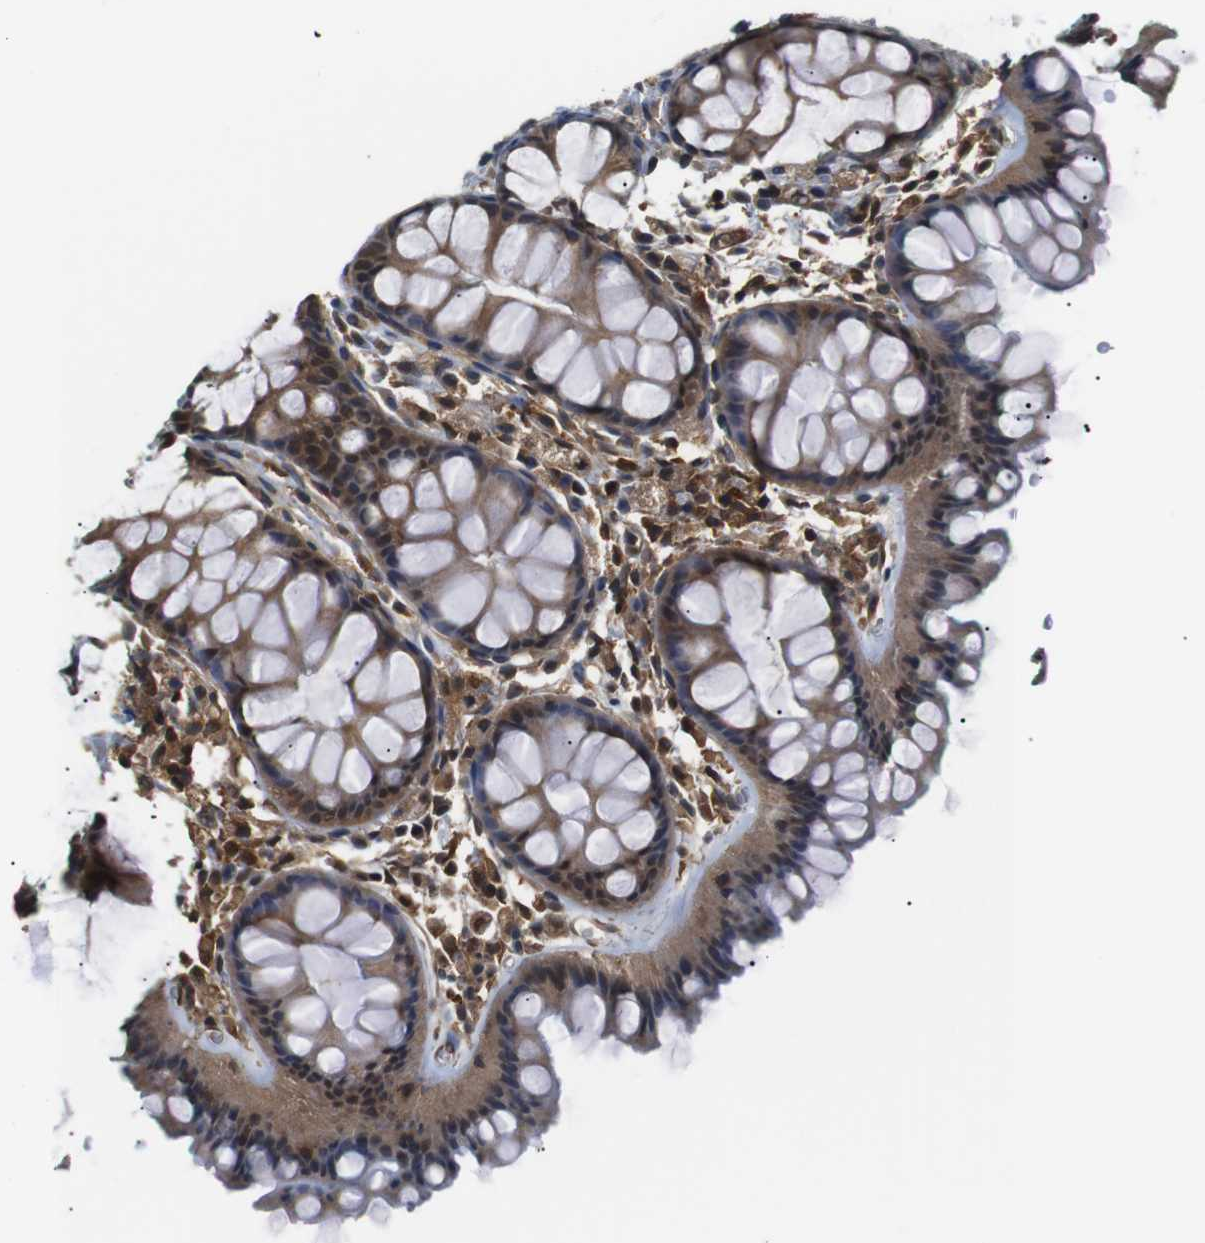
{"staining": {"intensity": "moderate", "quantity": "25%-75%", "location": "cytoplasmic/membranous"}, "tissue": "colon", "cell_type": "Endothelial cells", "image_type": "normal", "snomed": [{"axis": "morphology", "description": "Normal tissue, NOS"}, {"axis": "topography", "description": "Colon"}], "caption": "DAB immunohistochemical staining of normal human colon demonstrates moderate cytoplasmic/membranous protein expression in about 25%-75% of endothelial cells.", "gene": "UBXN1", "patient": {"sex": "female", "age": 55}}